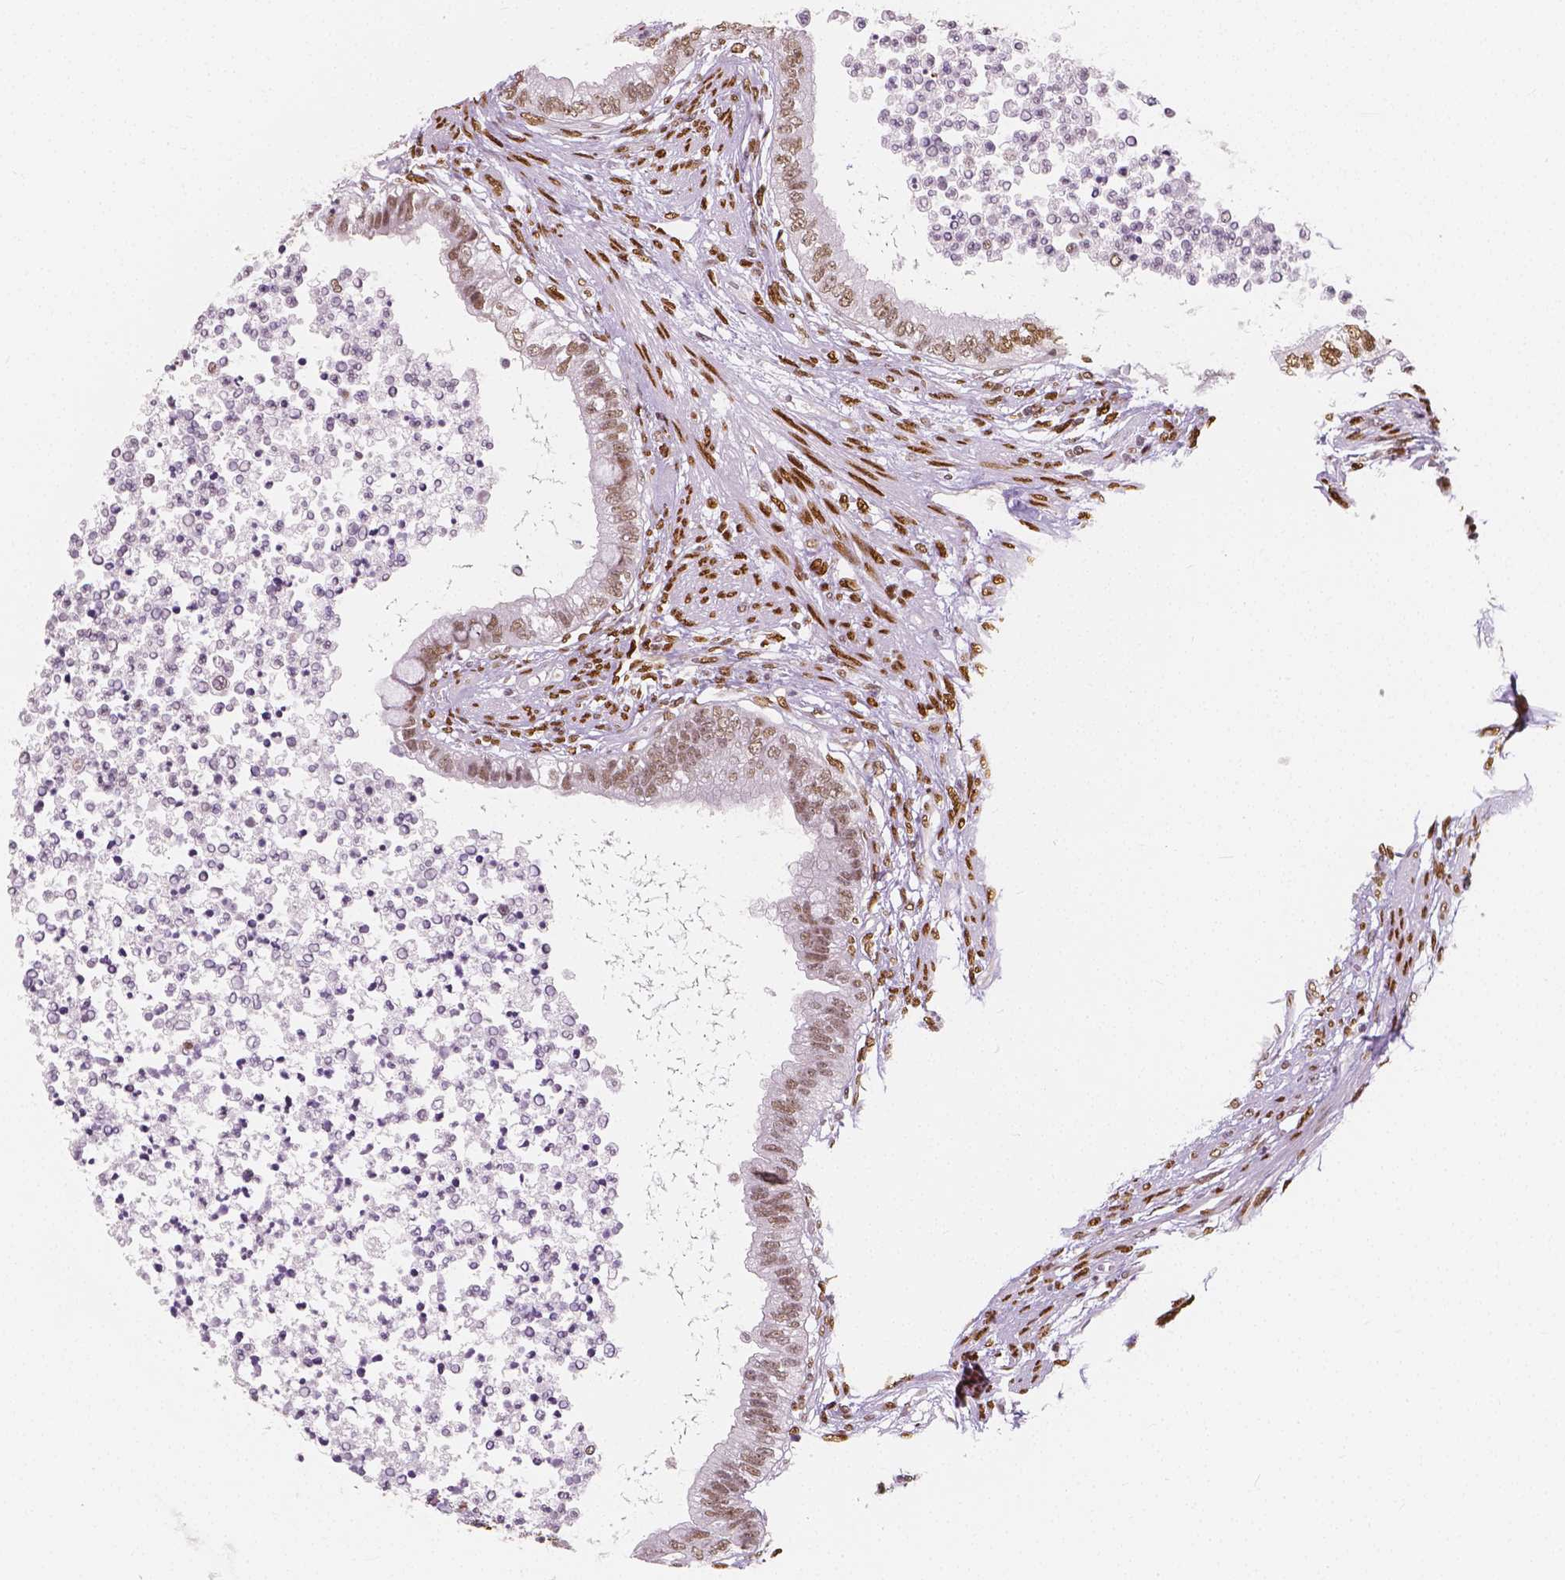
{"staining": {"intensity": "moderate", "quantity": ">75%", "location": "nuclear"}, "tissue": "testis cancer", "cell_type": "Tumor cells", "image_type": "cancer", "snomed": [{"axis": "morphology", "description": "Carcinoma, Embryonal, NOS"}, {"axis": "topography", "description": "Testis"}], "caption": "This image demonstrates IHC staining of human embryonal carcinoma (testis), with medium moderate nuclear positivity in approximately >75% of tumor cells.", "gene": "NUCKS1", "patient": {"sex": "male", "age": 26}}